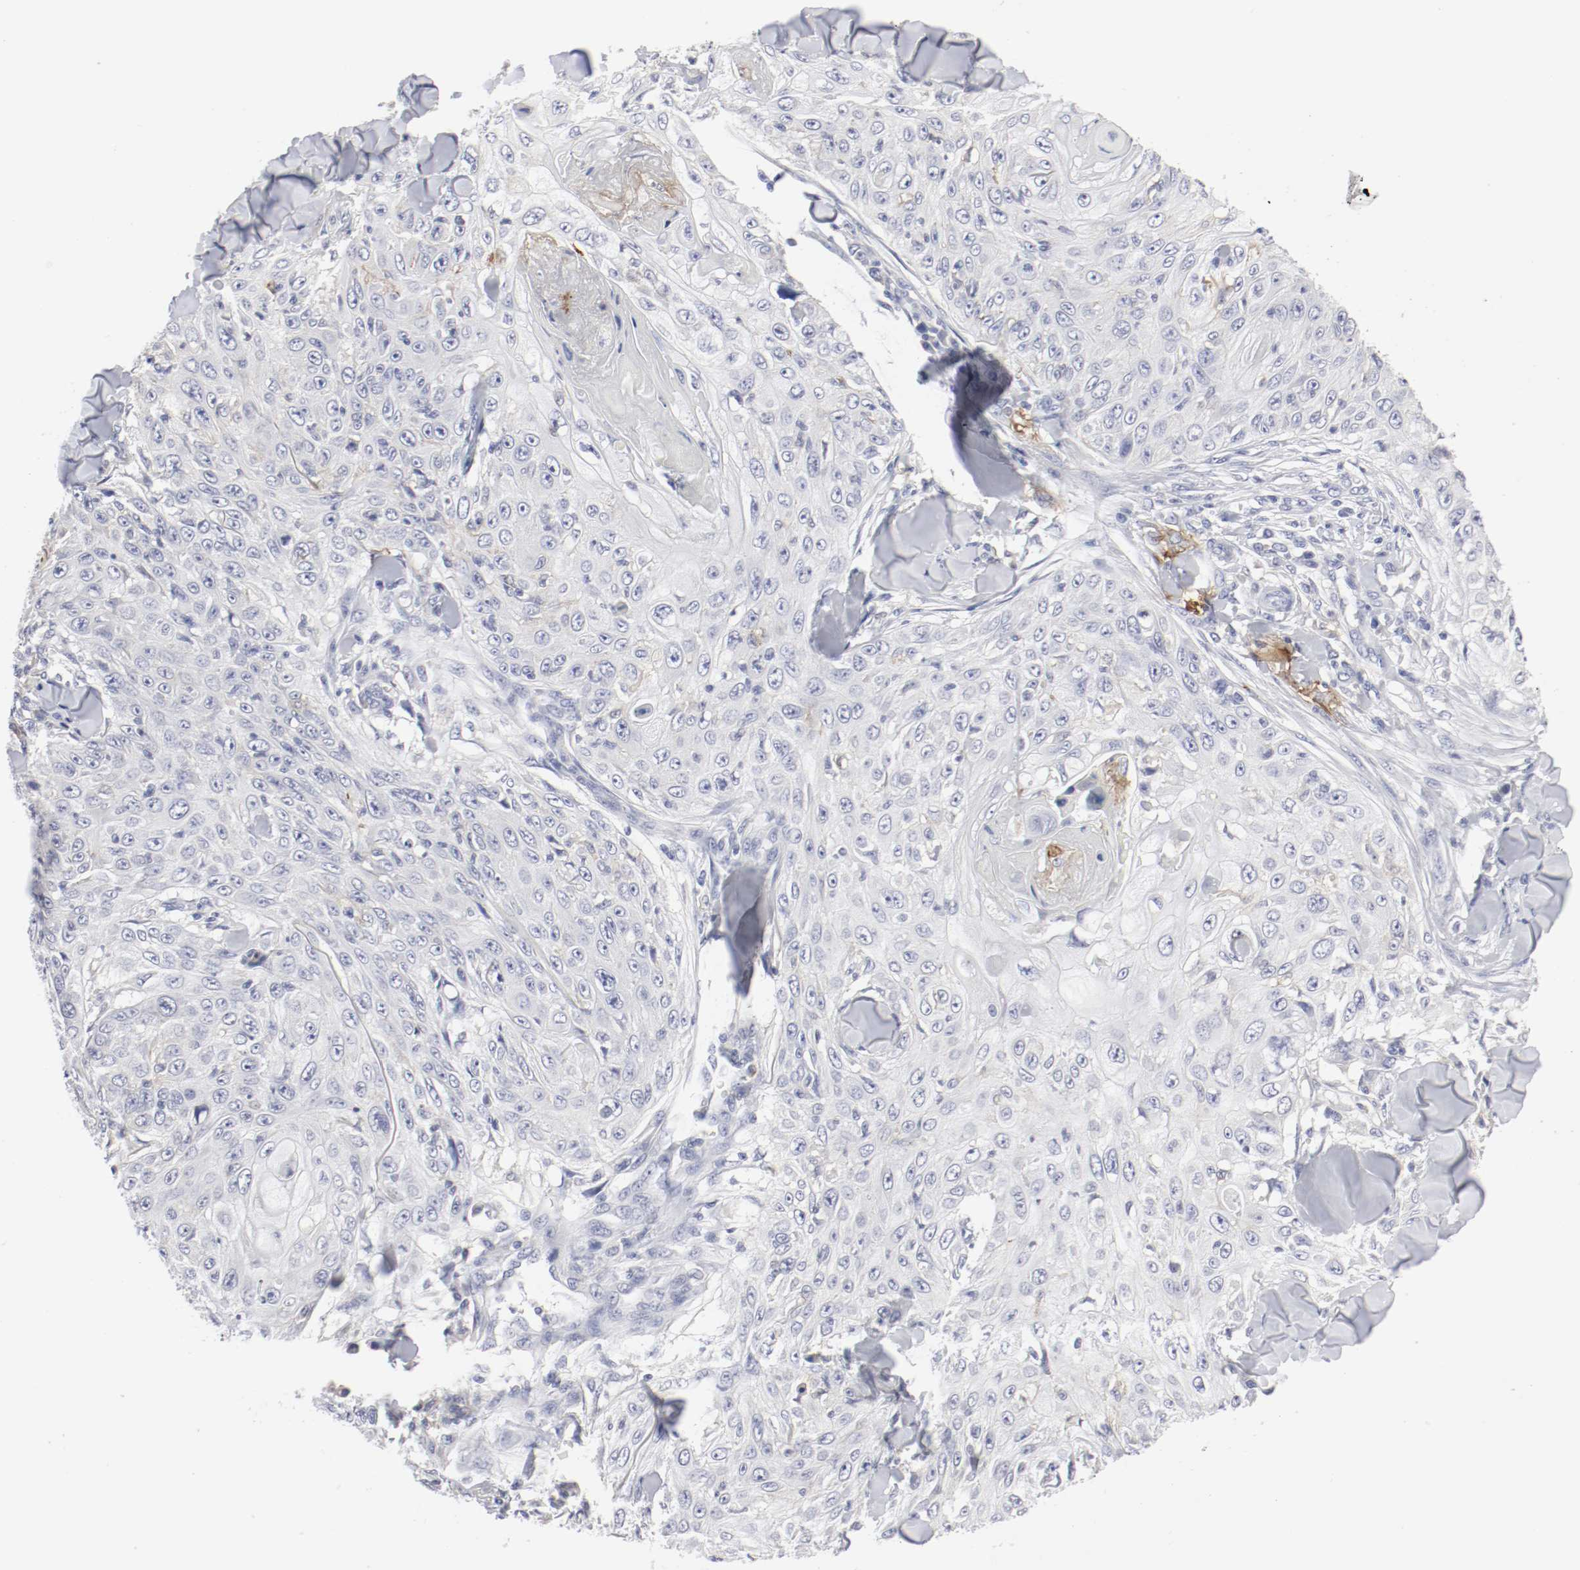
{"staining": {"intensity": "negative", "quantity": "none", "location": "none"}, "tissue": "skin cancer", "cell_type": "Tumor cells", "image_type": "cancer", "snomed": [{"axis": "morphology", "description": "Squamous cell carcinoma, NOS"}, {"axis": "topography", "description": "Skin"}], "caption": "Tumor cells show no significant staining in skin squamous cell carcinoma.", "gene": "ITGAX", "patient": {"sex": "male", "age": 86}}